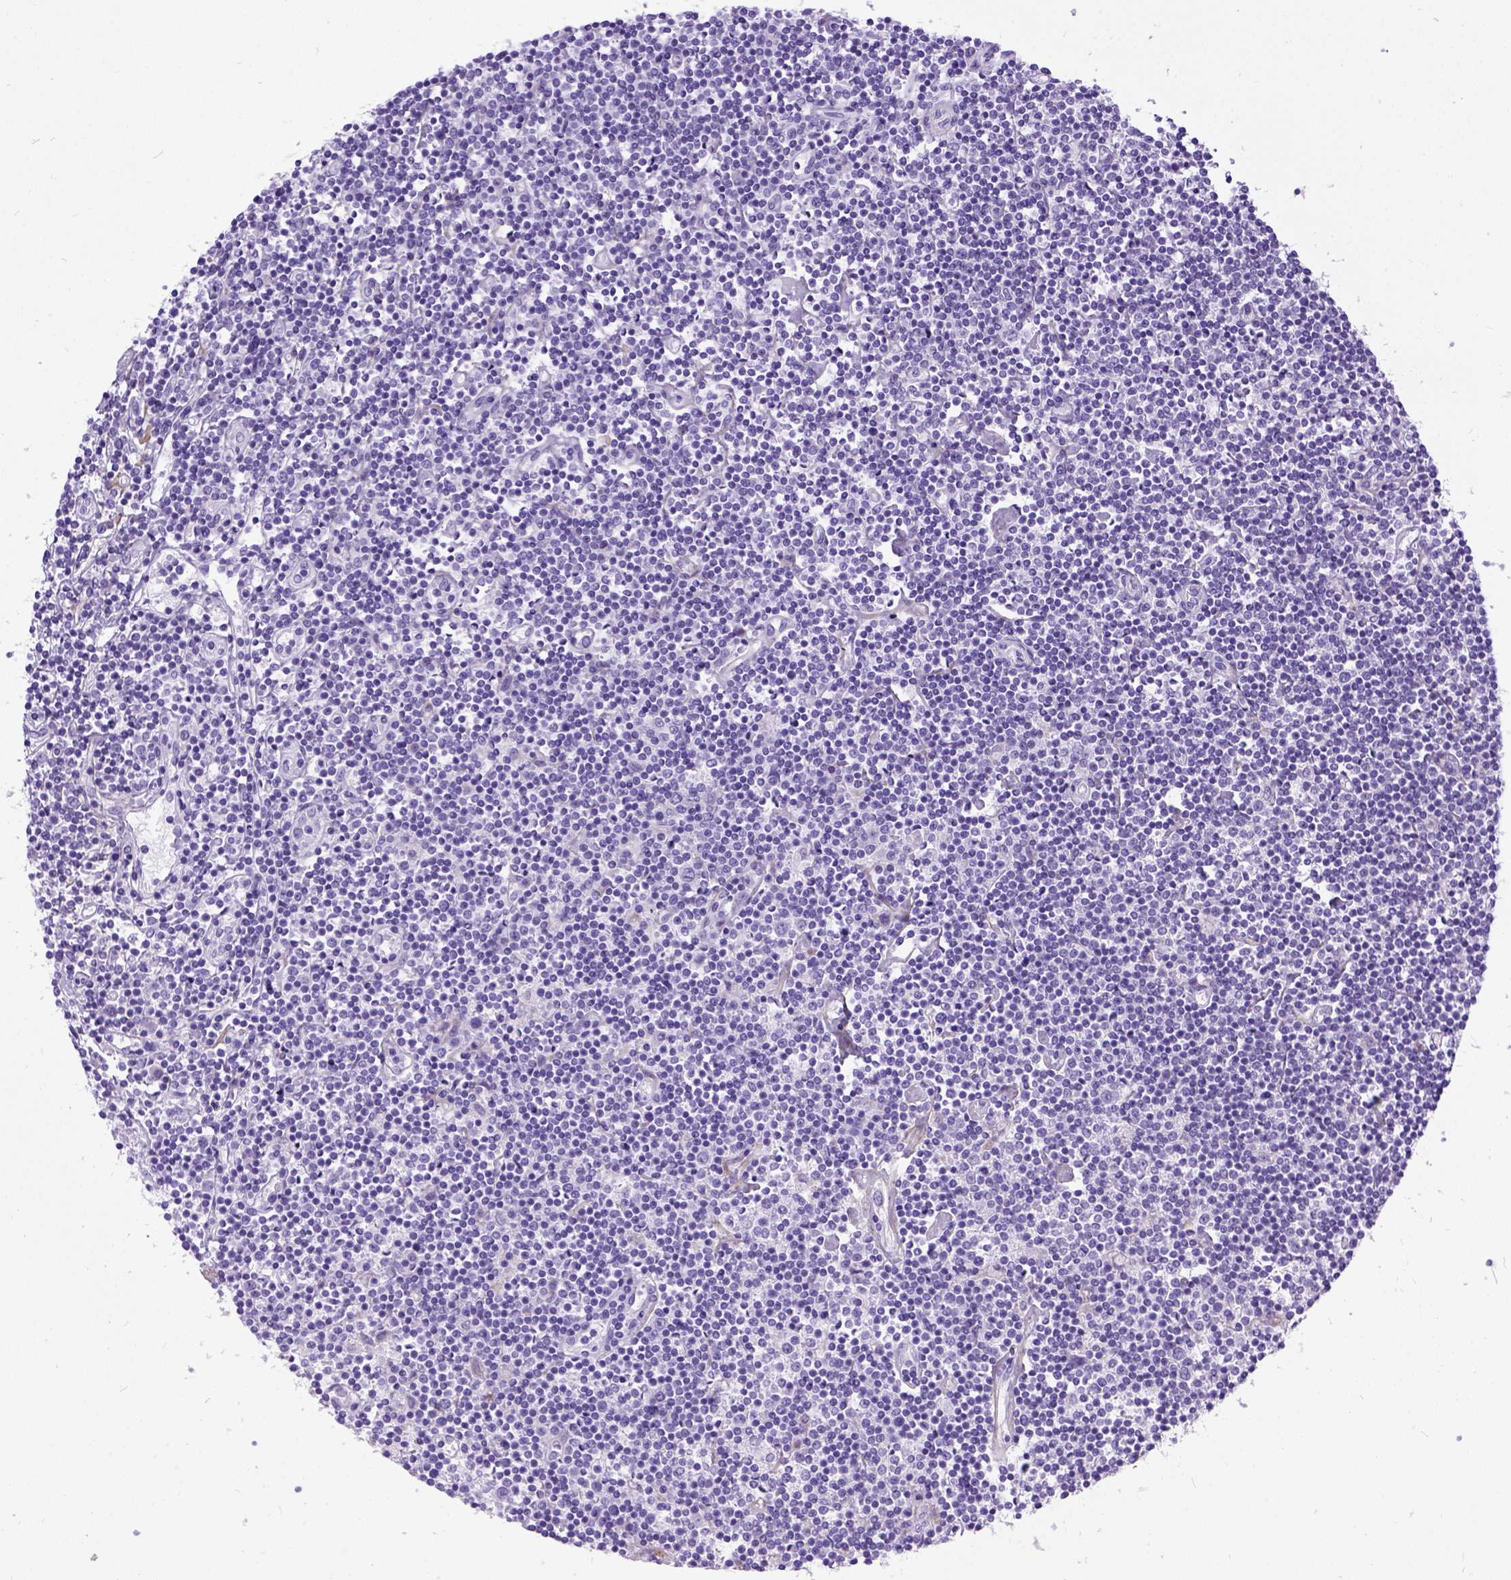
{"staining": {"intensity": "negative", "quantity": "none", "location": "none"}, "tissue": "lymphoma", "cell_type": "Tumor cells", "image_type": "cancer", "snomed": [{"axis": "morphology", "description": "Hodgkin's disease, NOS"}, {"axis": "topography", "description": "Lymph node"}], "caption": "Immunohistochemical staining of human Hodgkin's disease demonstrates no significant expression in tumor cells.", "gene": "IGF2", "patient": {"sex": "male", "age": 40}}